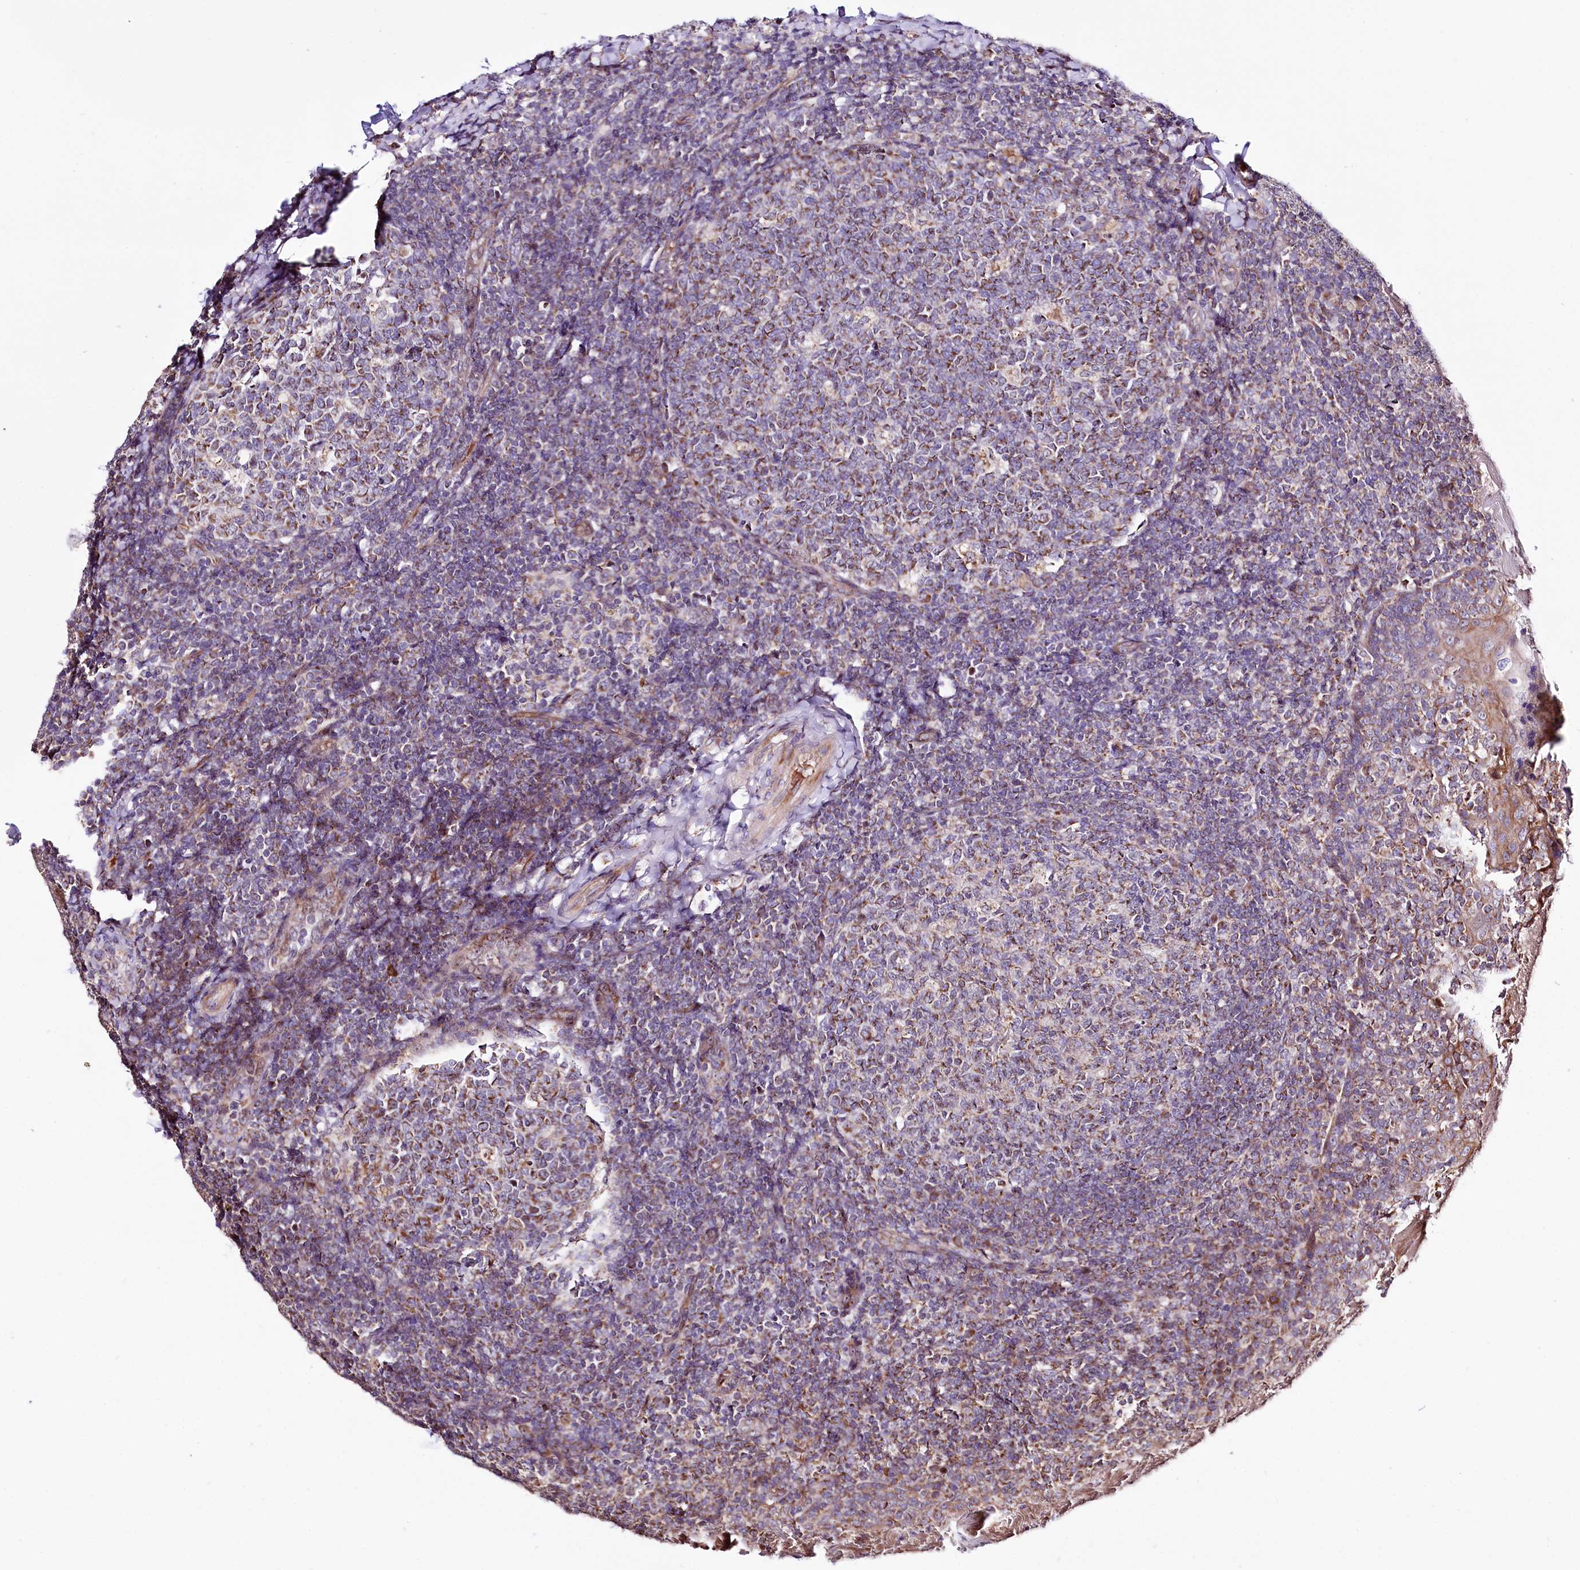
{"staining": {"intensity": "moderate", "quantity": "25%-75%", "location": "cytoplasmic/membranous"}, "tissue": "tonsil", "cell_type": "Germinal center cells", "image_type": "normal", "snomed": [{"axis": "morphology", "description": "Normal tissue, NOS"}, {"axis": "topography", "description": "Tonsil"}], "caption": "Protein analysis of benign tonsil reveals moderate cytoplasmic/membranous staining in about 25%-75% of germinal center cells. (Brightfield microscopy of DAB IHC at high magnification).", "gene": "ST7", "patient": {"sex": "female", "age": 19}}